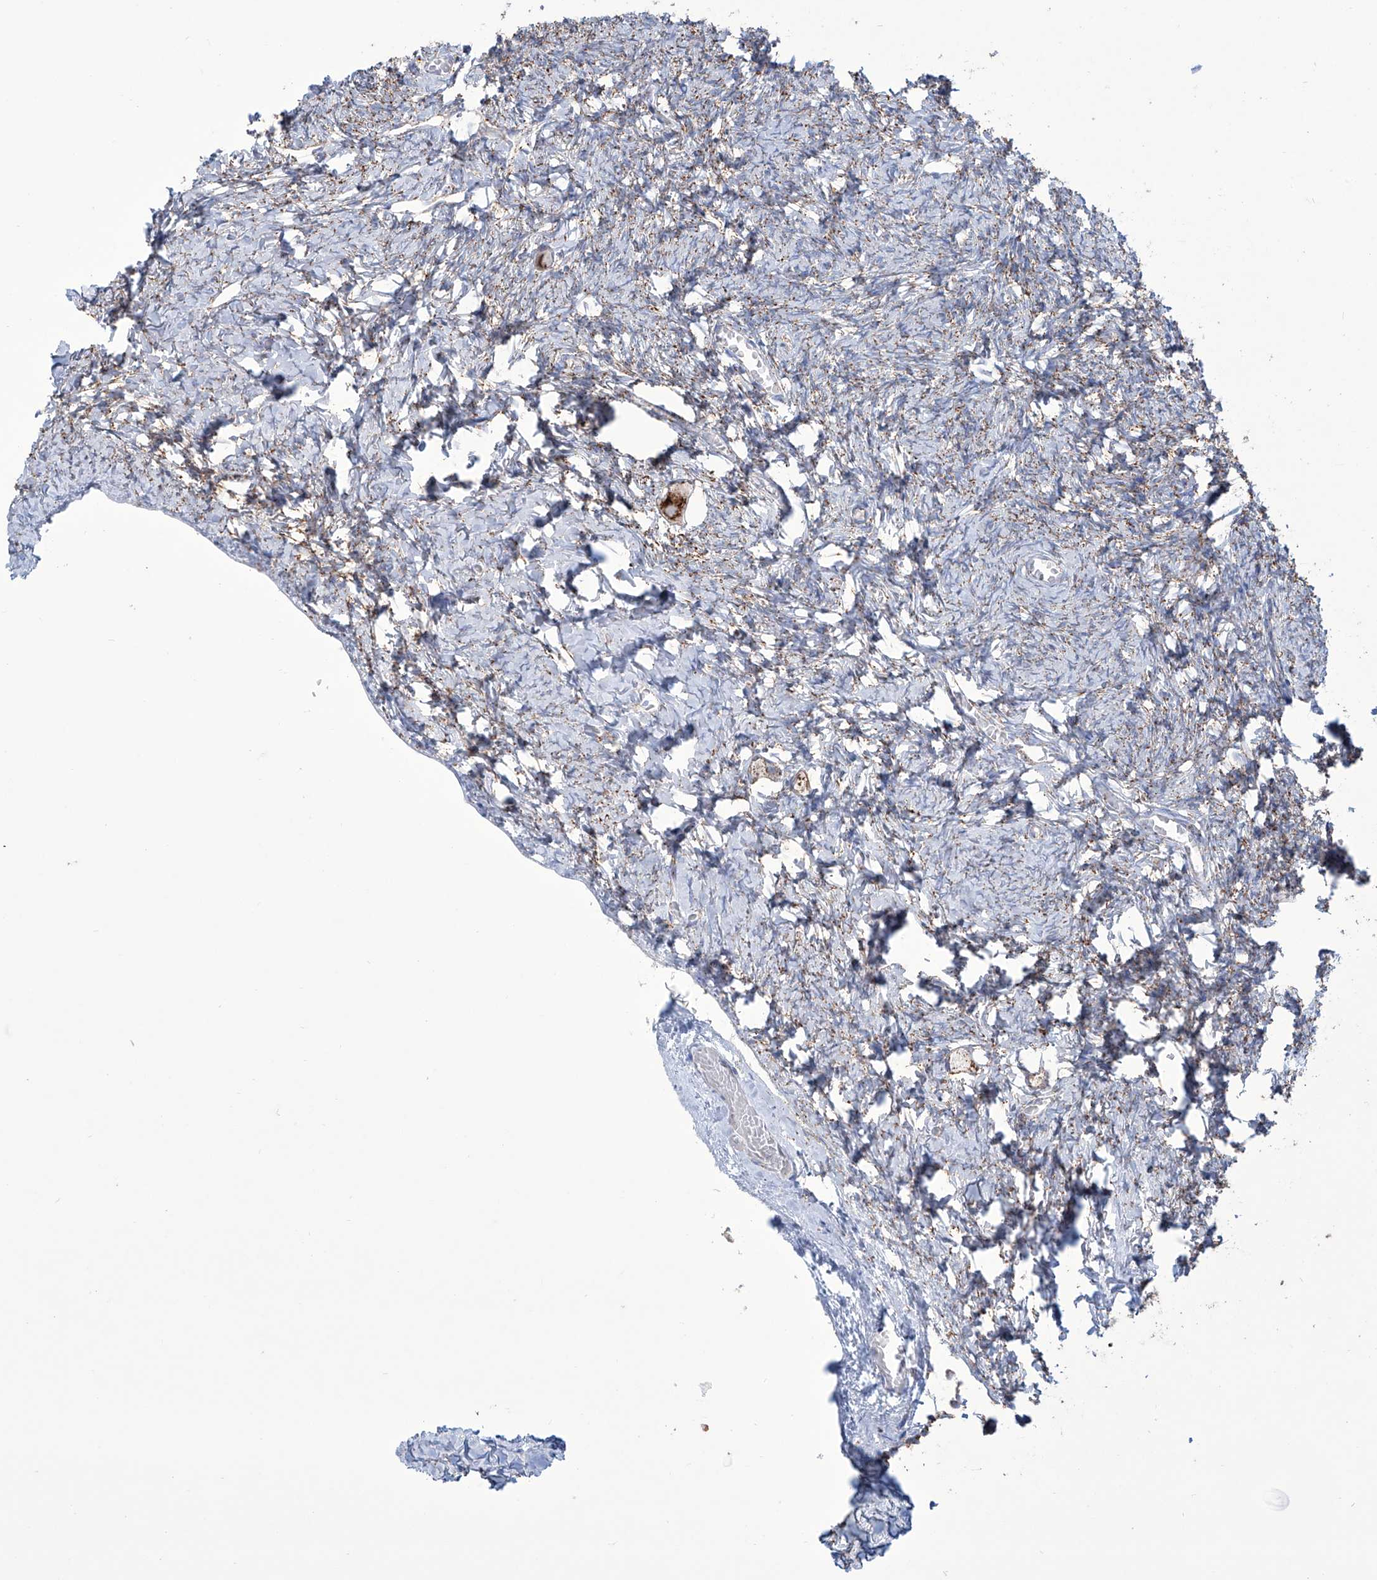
{"staining": {"intensity": "strong", "quantity": ">75%", "location": "cytoplasmic/membranous"}, "tissue": "ovary", "cell_type": "Follicle cells", "image_type": "normal", "snomed": [{"axis": "morphology", "description": "Normal tissue, NOS"}, {"axis": "topography", "description": "Ovary"}], "caption": "Protein analysis of normal ovary displays strong cytoplasmic/membranous positivity in approximately >75% of follicle cells.", "gene": "ALDH6A1", "patient": {"sex": "female", "age": 27}}